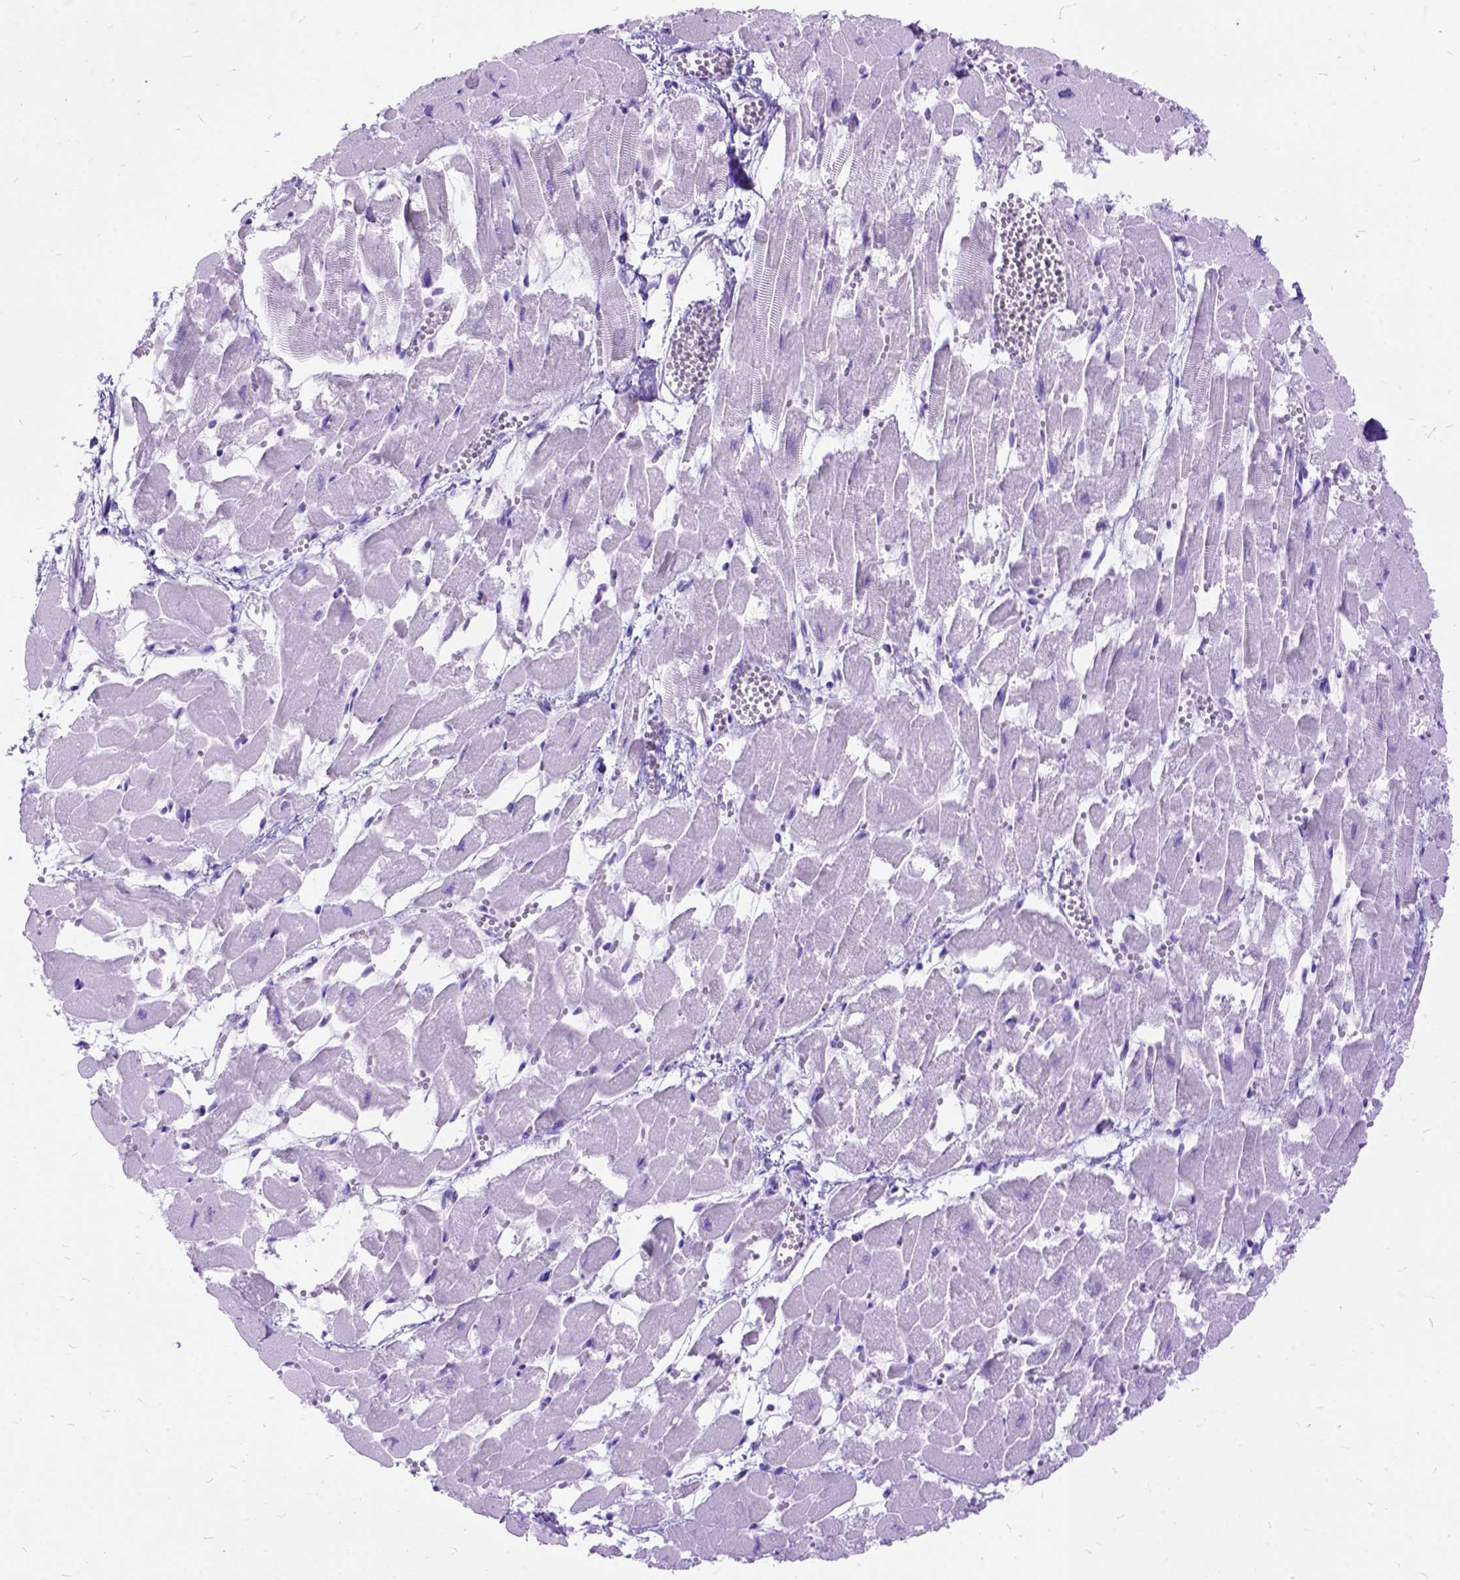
{"staining": {"intensity": "negative", "quantity": "none", "location": "none"}, "tissue": "heart muscle", "cell_type": "Cardiomyocytes", "image_type": "normal", "snomed": [{"axis": "morphology", "description": "Normal tissue, NOS"}, {"axis": "topography", "description": "Heart"}], "caption": "This is an IHC photomicrograph of normal heart muscle. There is no staining in cardiomyocytes.", "gene": "DNAH2", "patient": {"sex": "female", "age": 52}}